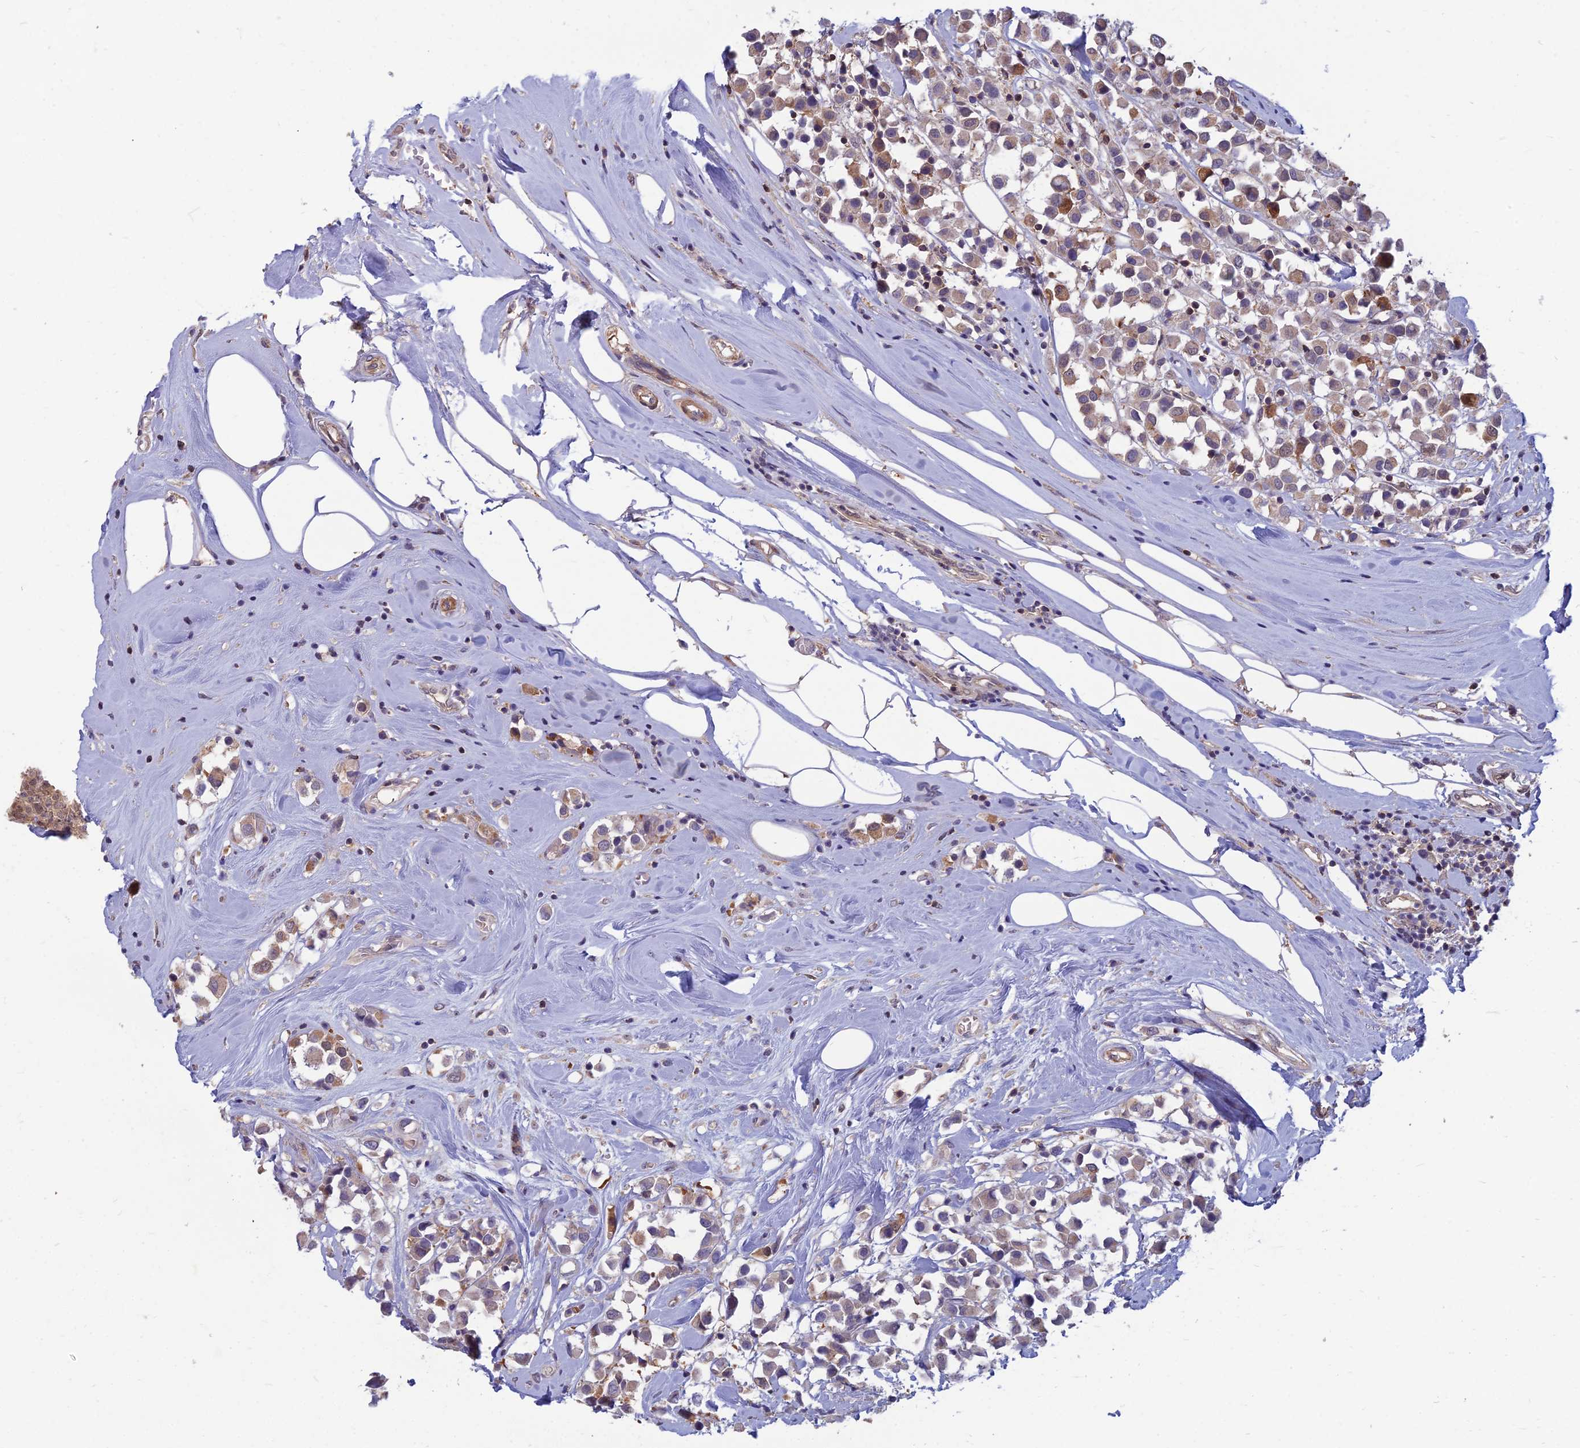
{"staining": {"intensity": "moderate", "quantity": "25%-75%", "location": "cytoplasmic/membranous,nuclear"}, "tissue": "breast cancer", "cell_type": "Tumor cells", "image_type": "cancer", "snomed": [{"axis": "morphology", "description": "Duct carcinoma"}, {"axis": "topography", "description": "Breast"}], "caption": "Immunohistochemistry of breast intraductal carcinoma demonstrates medium levels of moderate cytoplasmic/membranous and nuclear staining in approximately 25%-75% of tumor cells.", "gene": "OPA3", "patient": {"sex": "female", "age": 61}}